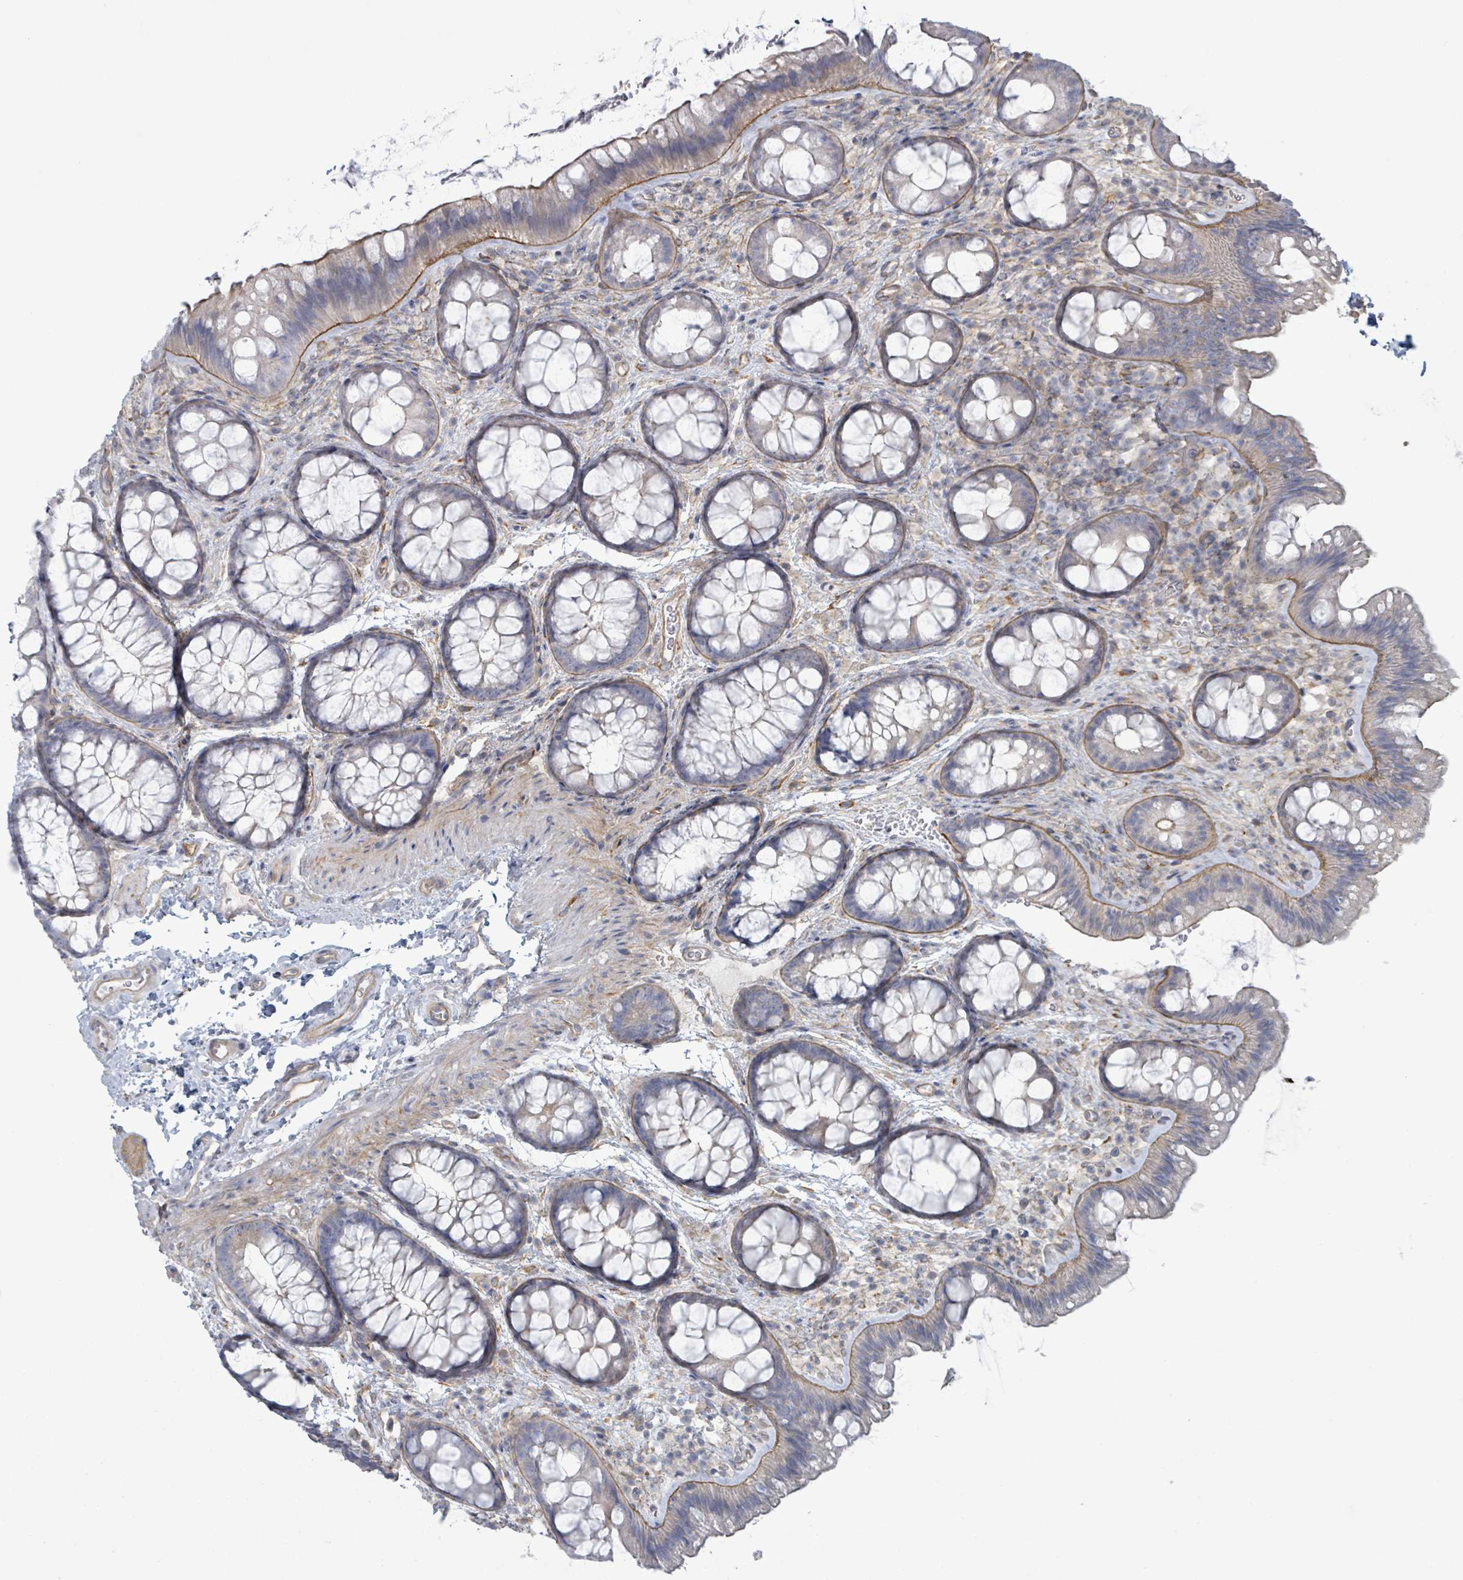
{"staining": {"intensity": "weak", "quantity": ">75%", "location": "cytoplasmic/membranous"}, "tissue": "colon", "cell_type": "Endothelial cells", "image_type": "normal", "snomed": [{"axis": "morphology", "description": "Normal tissue, NOS"}, {"axis": "topography", "description": "Colon"}], "caption": "Immunohistochemistry (IHC) (DAB) staining of unremarkable colon demonstrates weak cytoplasmic/membranous protein positivity in about >75% of endothelial cells.", "gene": "COL13A1", "patient": {"sex": "male", "age": 46}}